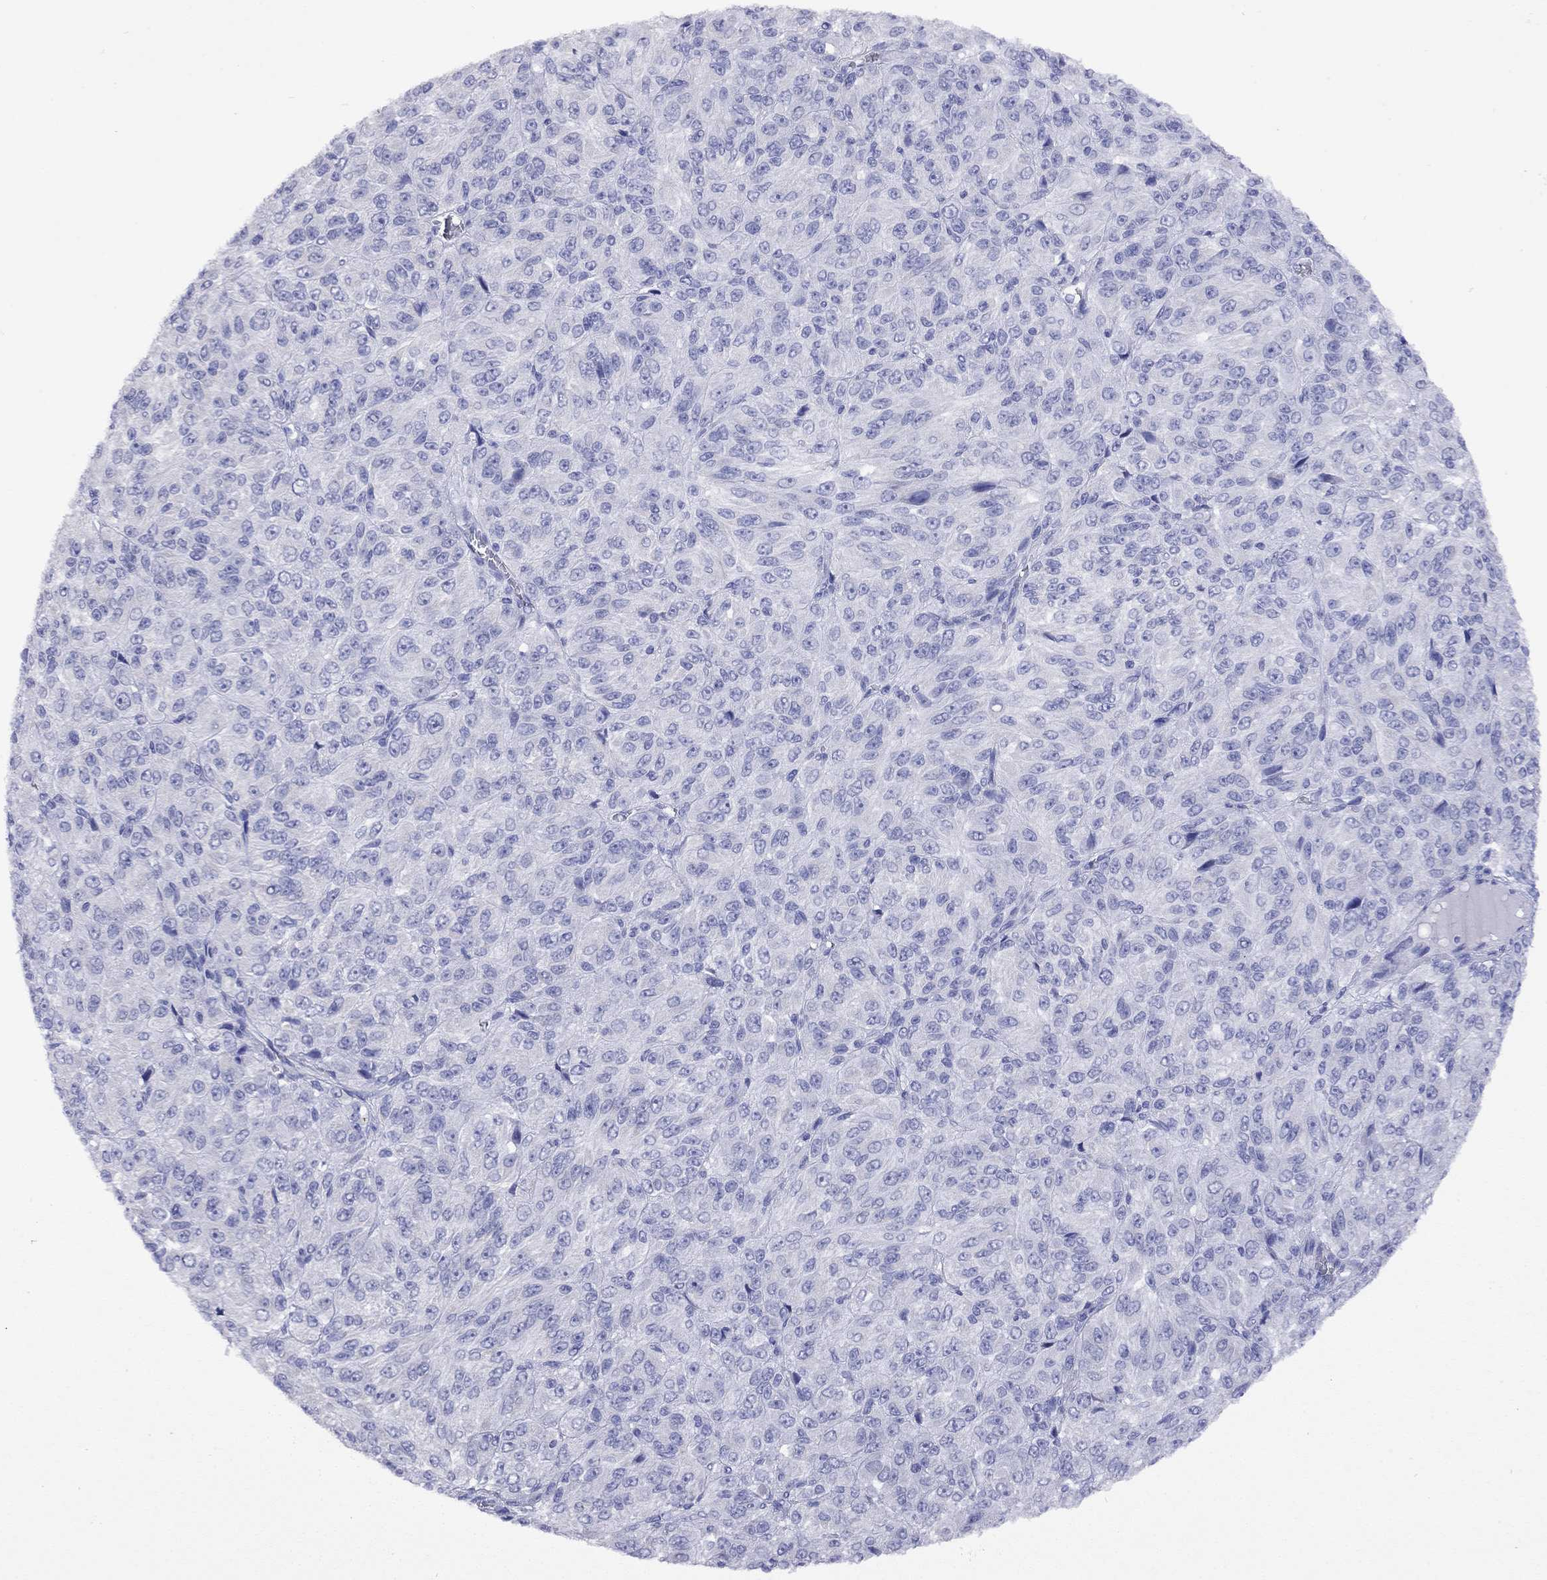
{"staining": {"intensity": "negative", "quantity": "none", "location": "none"}, "tissue": "melanoma", "cell_type": "Tumor cells", "image_type": "cancer", "snomed": [{"axis": "morphology", "description": "Malignant melanoma, Metastatic site"}, {"axis": "topography", "description": "Brain"}], "caption": "Micrograph shows no significant protein positivity in tumor cells of malignant melanoma (metastatic site).", "gene": "FIGLA", "patient": {"sex": "female", "age": 56}}